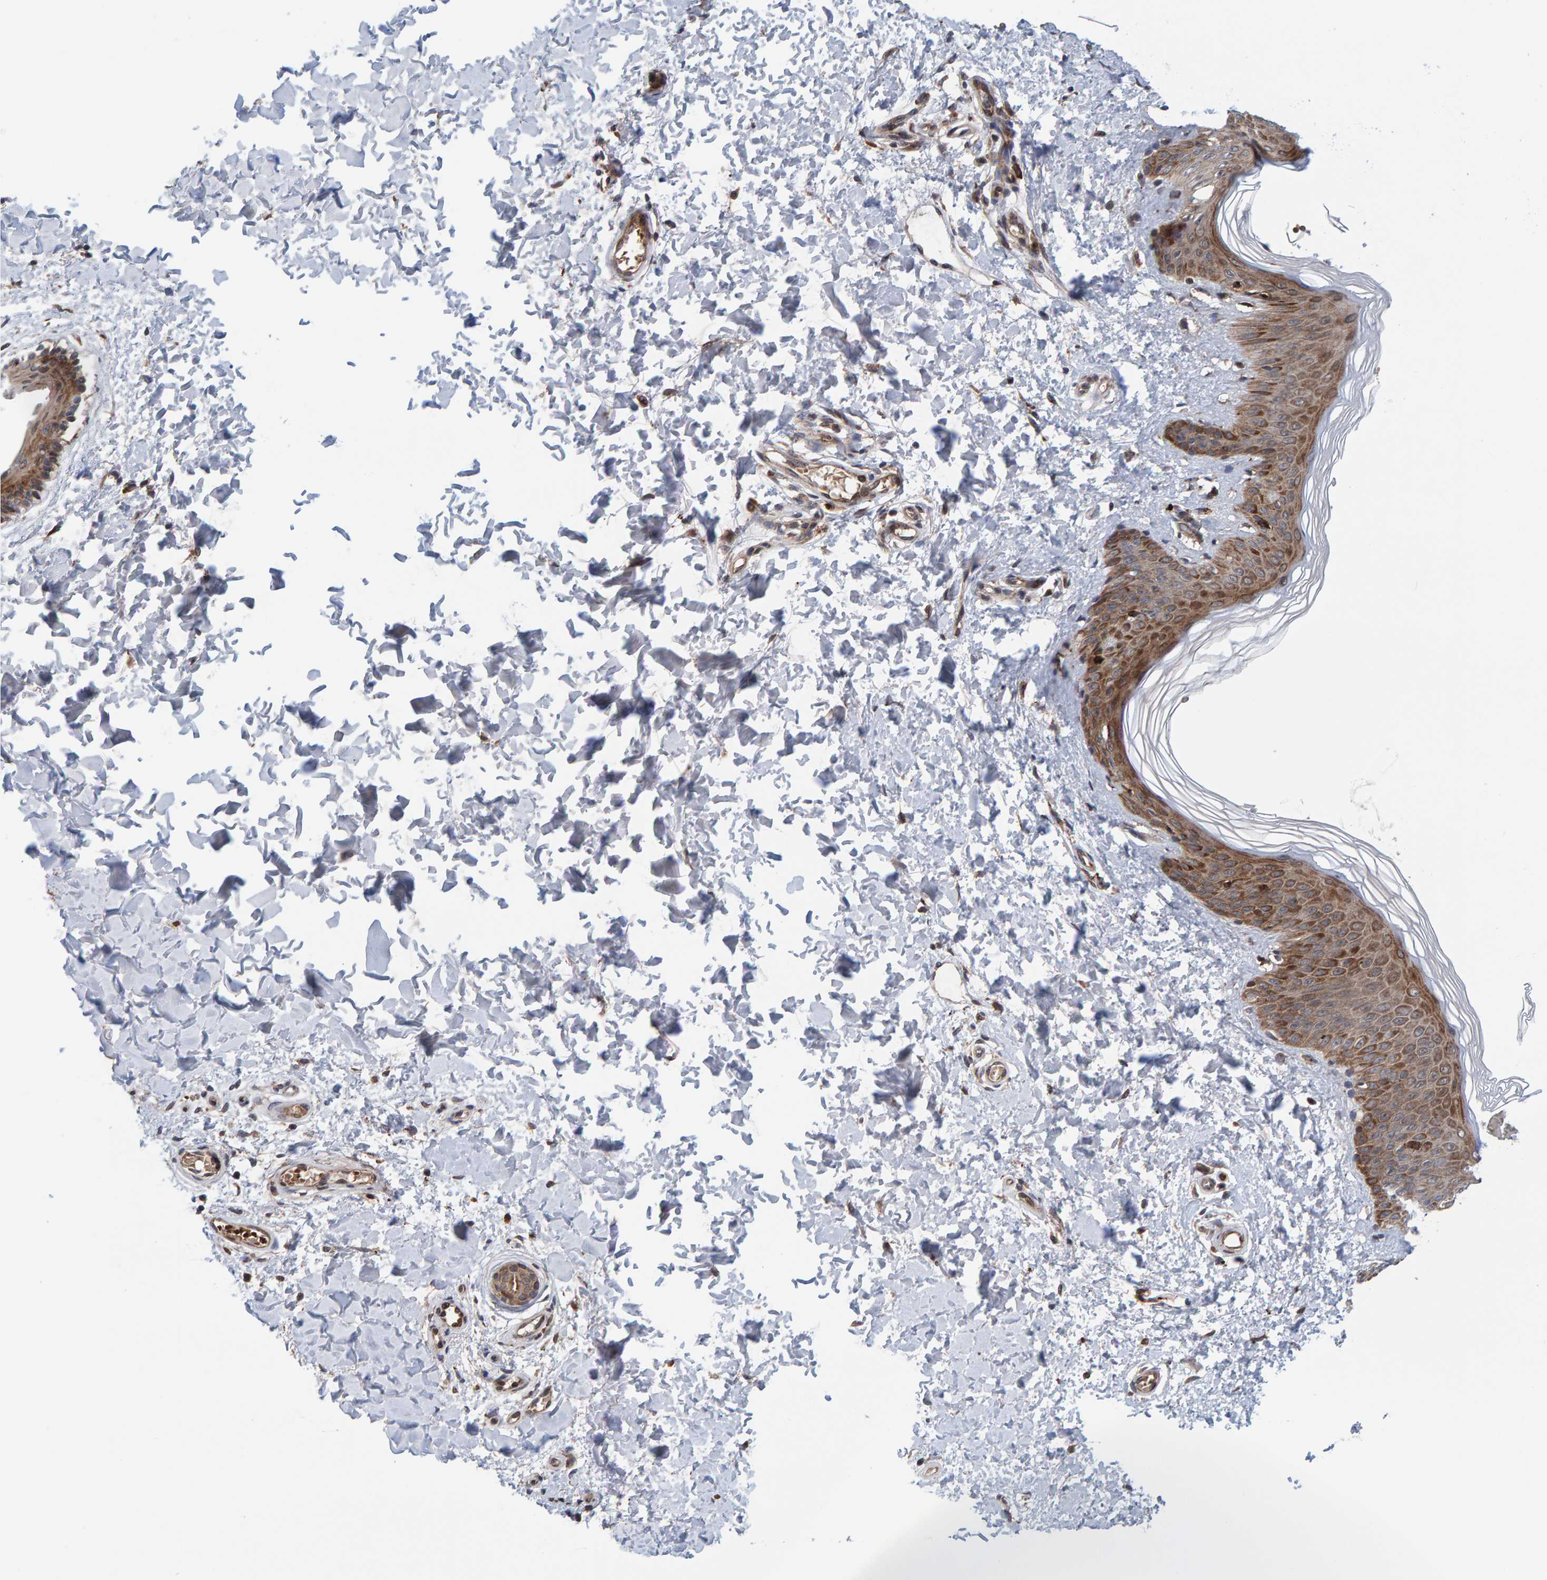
{"staining": {"intensity": "negative", "quantity": "none", "location": "none"}, "tissue": "skin", "cell_type": "Fibroblasts", "image_type": "normal", "snomed": [{"axis": "morphology", "description": "Normal tissue, NOS"}, {"axis": "morphology", "description": "Neoplasm, benign, NOS"}, {"axis": "topography", "description": "Skin"}, {"axis": "topography", "description": "Soft tissue"}], "caption": "IHC of unremarkable human skin demonstrates no staining in fibroblasts.", "gene": "MFSD6L", "patient": {"sex": "male", "age": 26}}